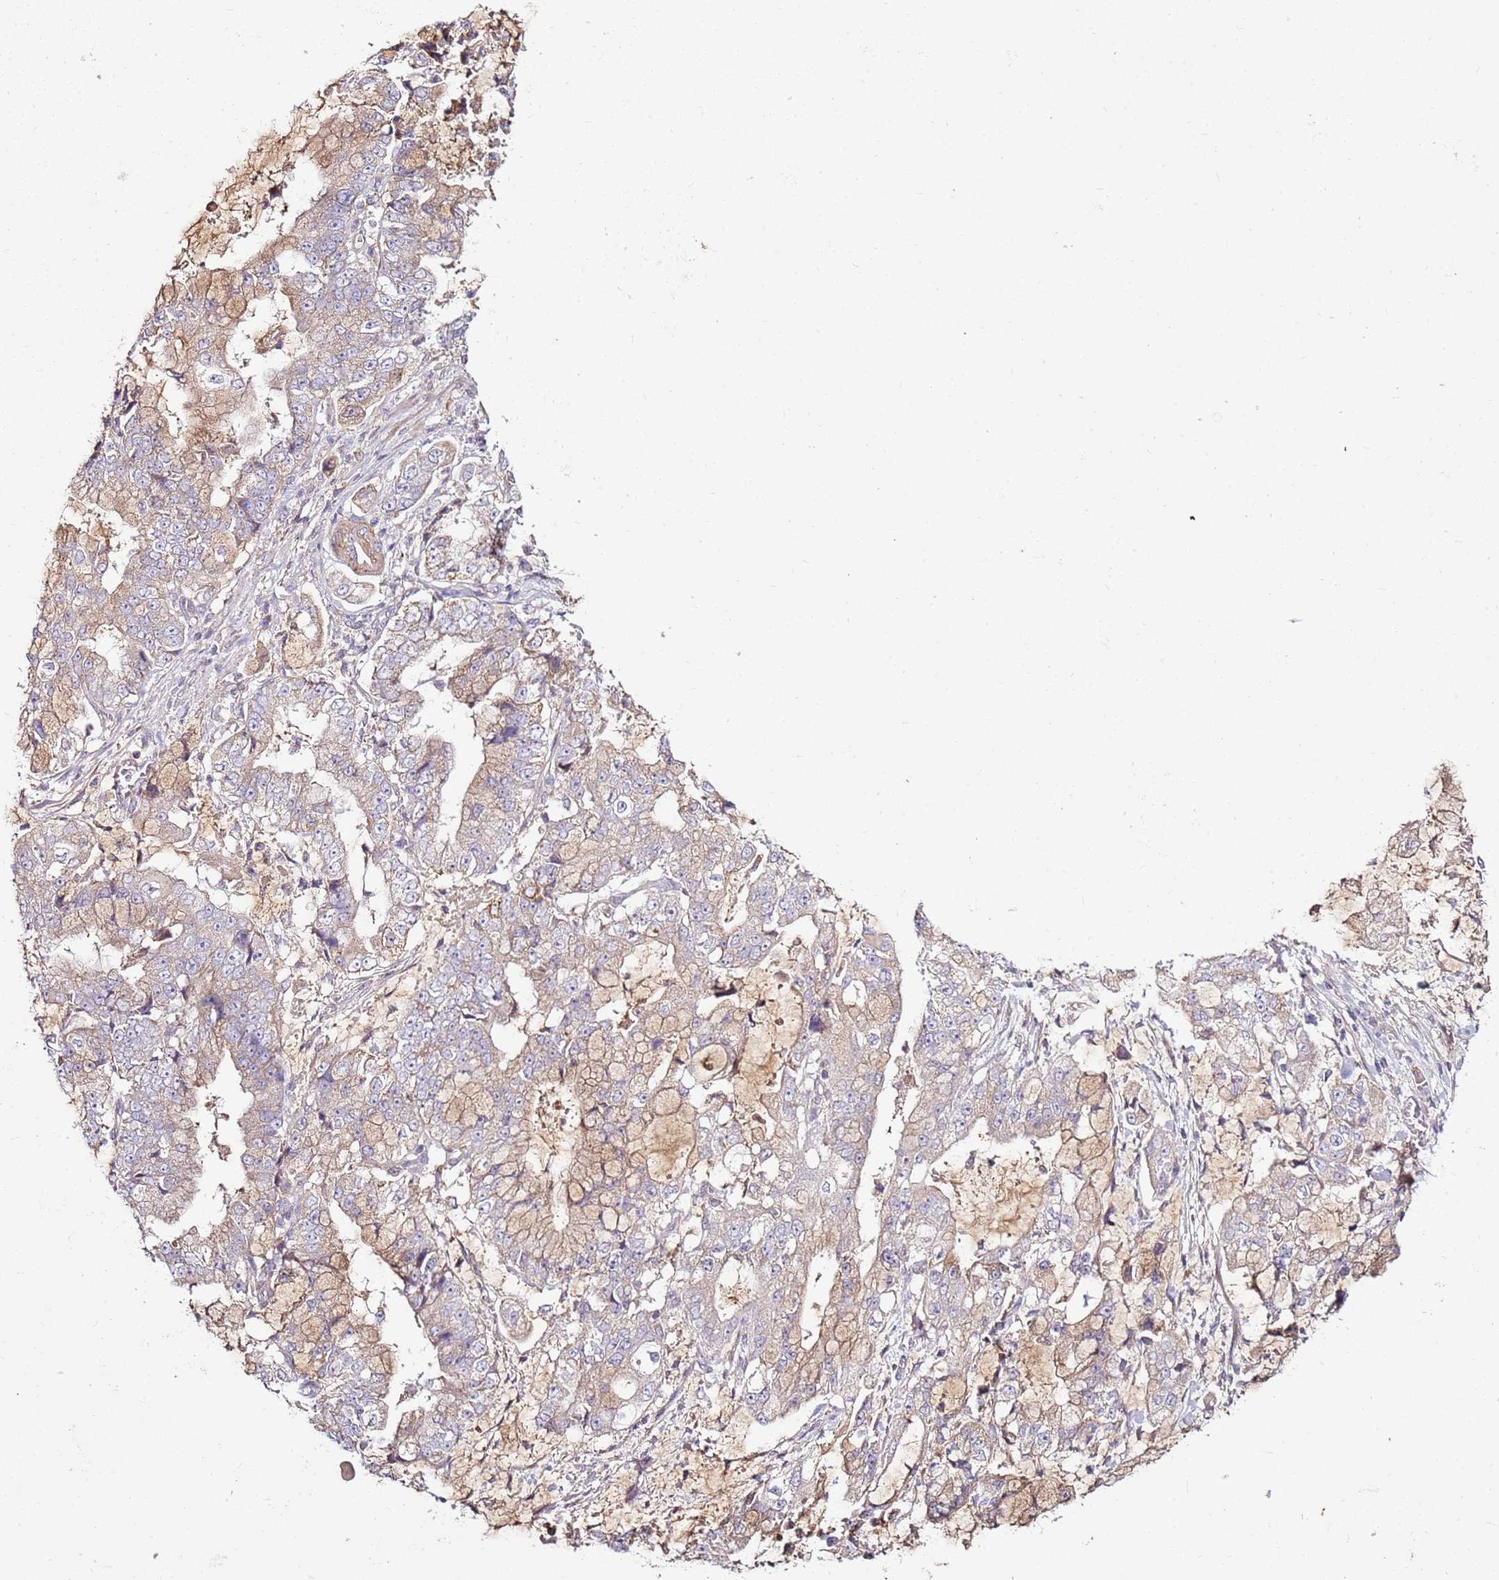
{"staining": {"intensity": "weak", "quantity": "<25%", "location": "cytoplasmic/membranous"}, "tissue": "stomach cancer", "cell_type": "Tumor cells", "image_type": "cancer", "snomed": [{"axis": "morphology", "description": "Adenocarcinoma, NOS"}, {"axis": "topography", "description": "Stomach"}], "caption": "Adenocarcinoma (stomach) was stained to show a protein in brown. There is no significant positivity in tumor cells. (IHC, brightfield microscopy, high magnification).", "gene": "KRTAP21-3", "patient": {"sex": "male", "age": 76}}